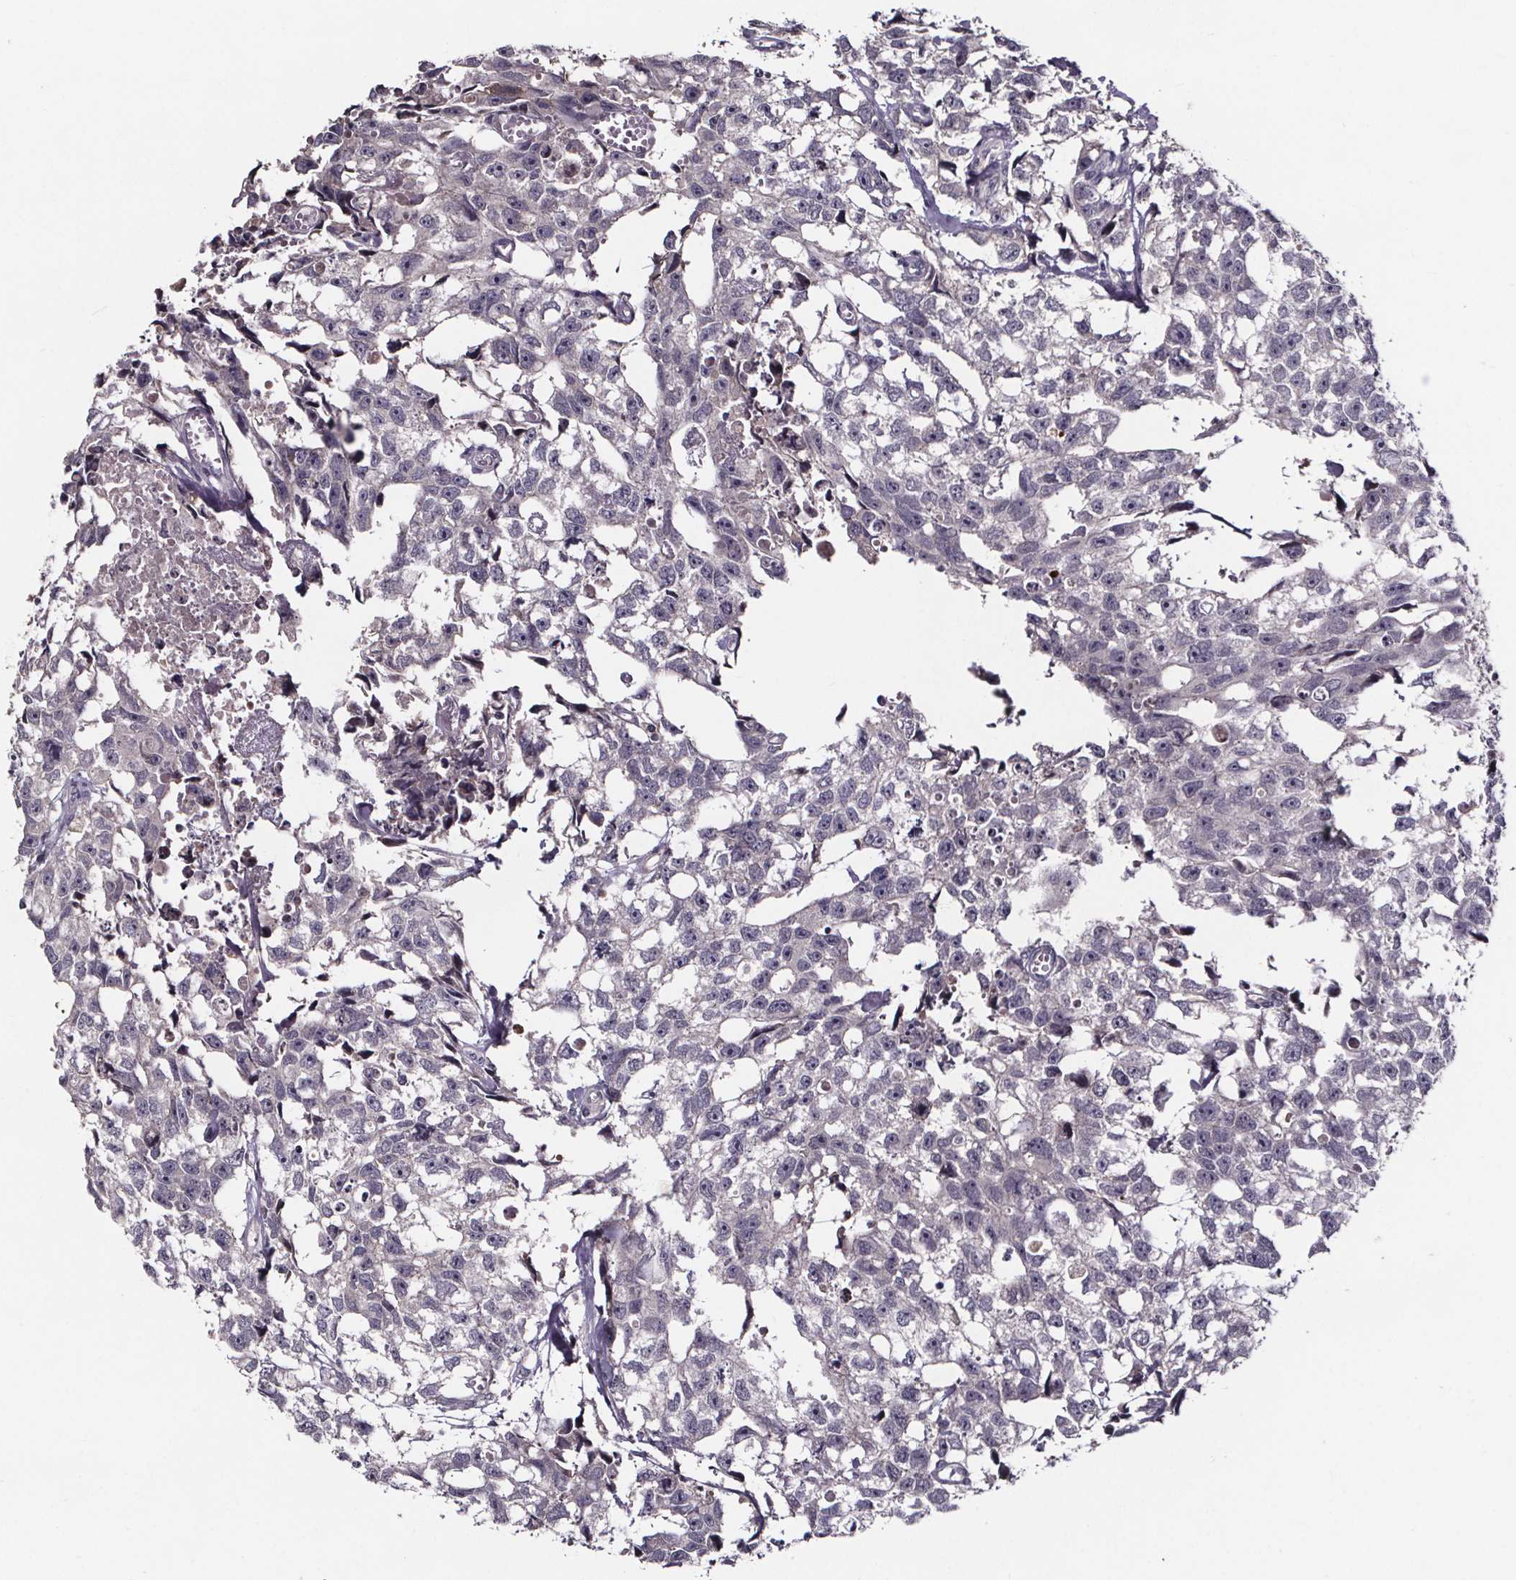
{"staining": {"intensity": "negative", "quantity": "none", "location": "none"}, "tissue": "testis cancer", "cell_type": "Tumor cells", "image_type": "cancer", "snomed": [{"axis": "morphology", "description": "Carcinoma, Embryonal, NOS"}, {"axis": "morphology", "description": "Teratoma, malignant, NOS"}, {"axis": "topography", "description": "Testis"}], "caption": "The photomicrograph displays no significant expression in tumor cells of malignant teratoma (testis). (Brightfield microscopy of DAB (3,3'-diaminobenzidine) immunohistochemistry (IHC) at high magnification).", "gene": "NPHP4", "patient": {"sex": "male", "age": 44}}